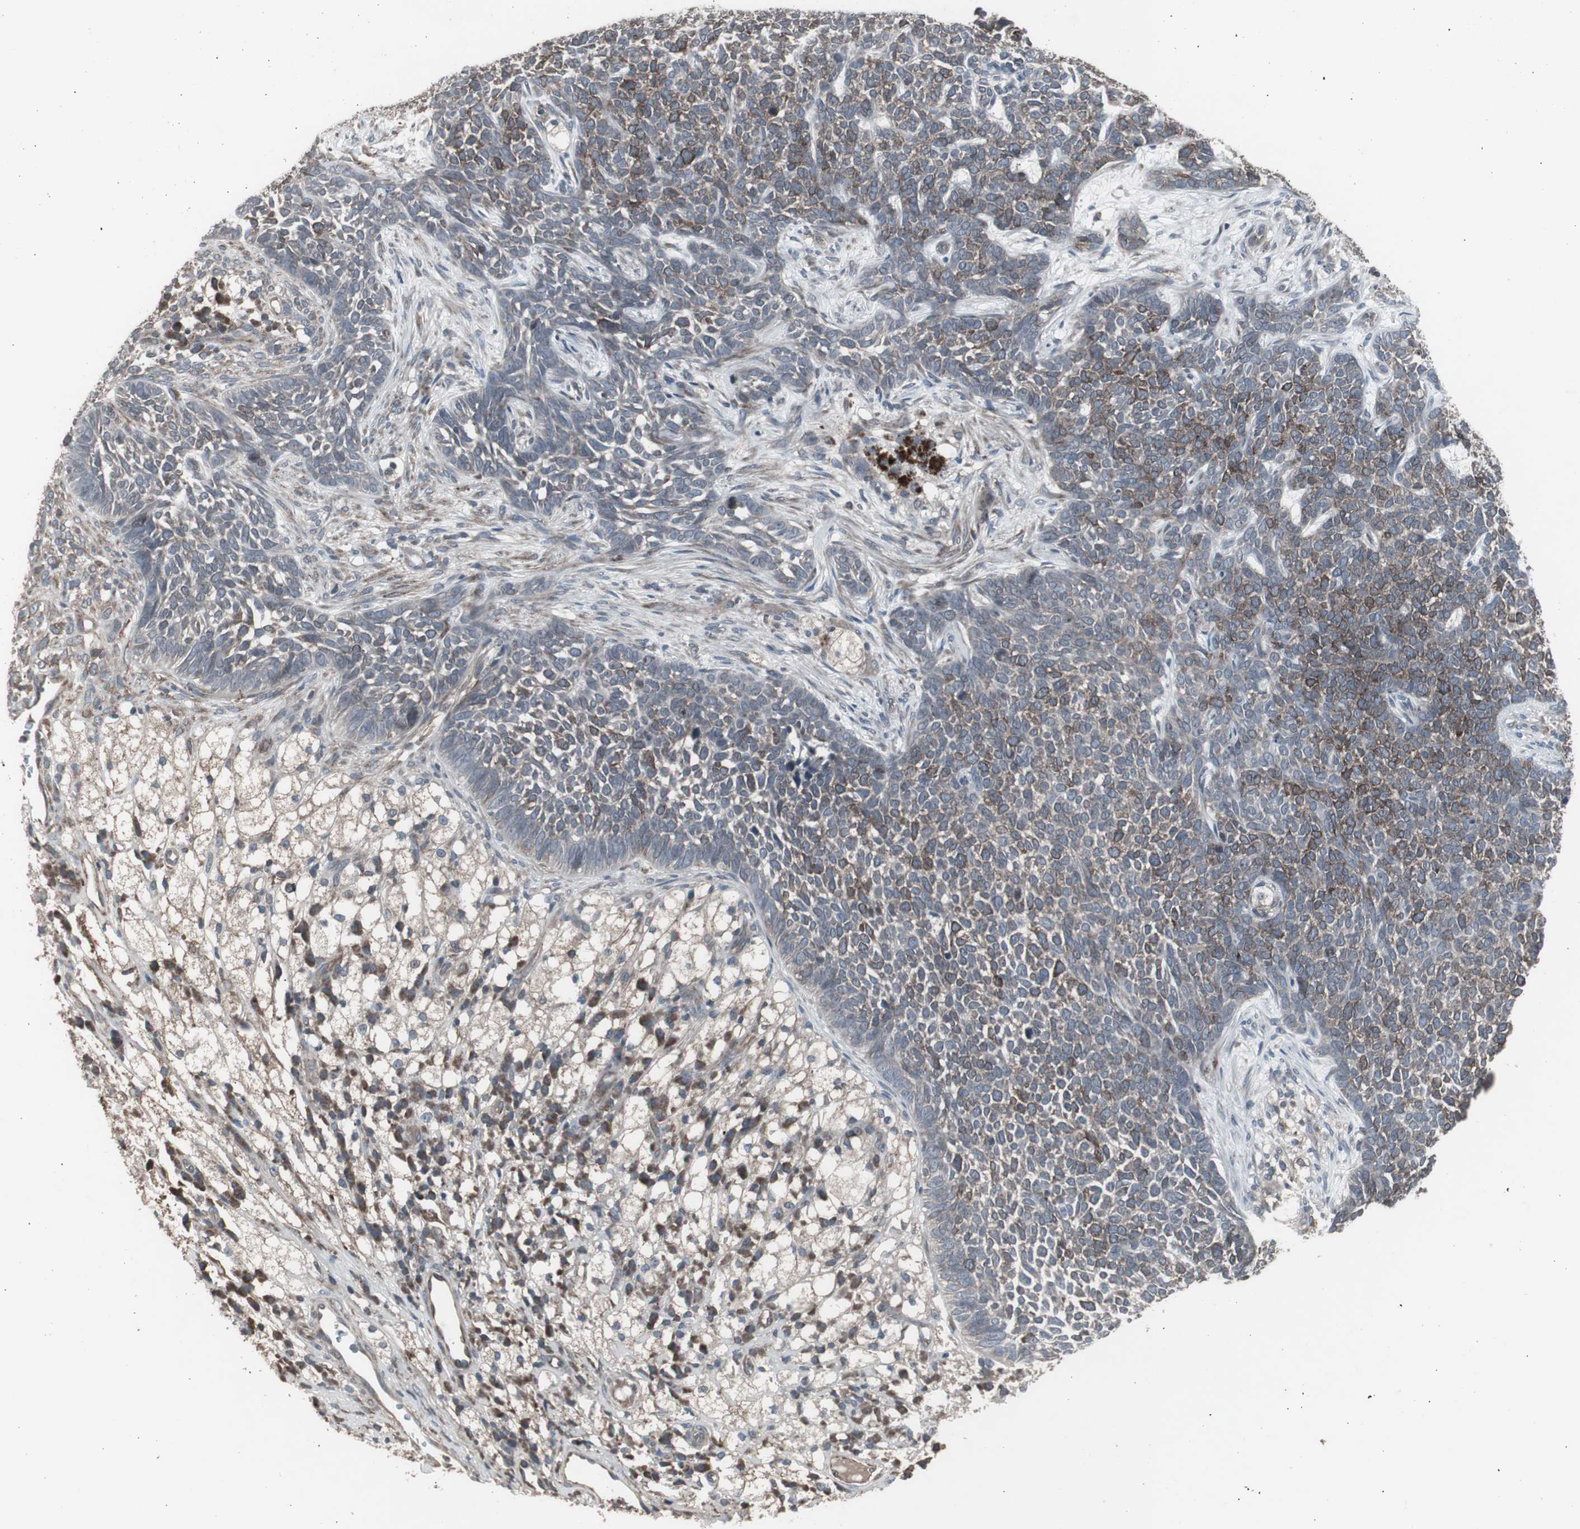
{"staining": {"intensity": "moderate", "quantity": "<25%", "location": "cytoplasmic/membranous"}, "tissue": "skin cancer", "cell_type": "Tumor cells", "image_type": "cancer", "snomed": [{"axis": "morphology", "description": "Basal cell carcinoma"}, {"axis": "topography", "description": "Skin"}], "caption": "Immunohistochemistry (DAB) staining of human skin cancer (basal cell carcinoma) demonstrates moderate cytoplasmic/membranous protein expression in about <25% of tumor cells.", "gene": "SSTR2", "patient": {"sex": "female", "age": 84}}